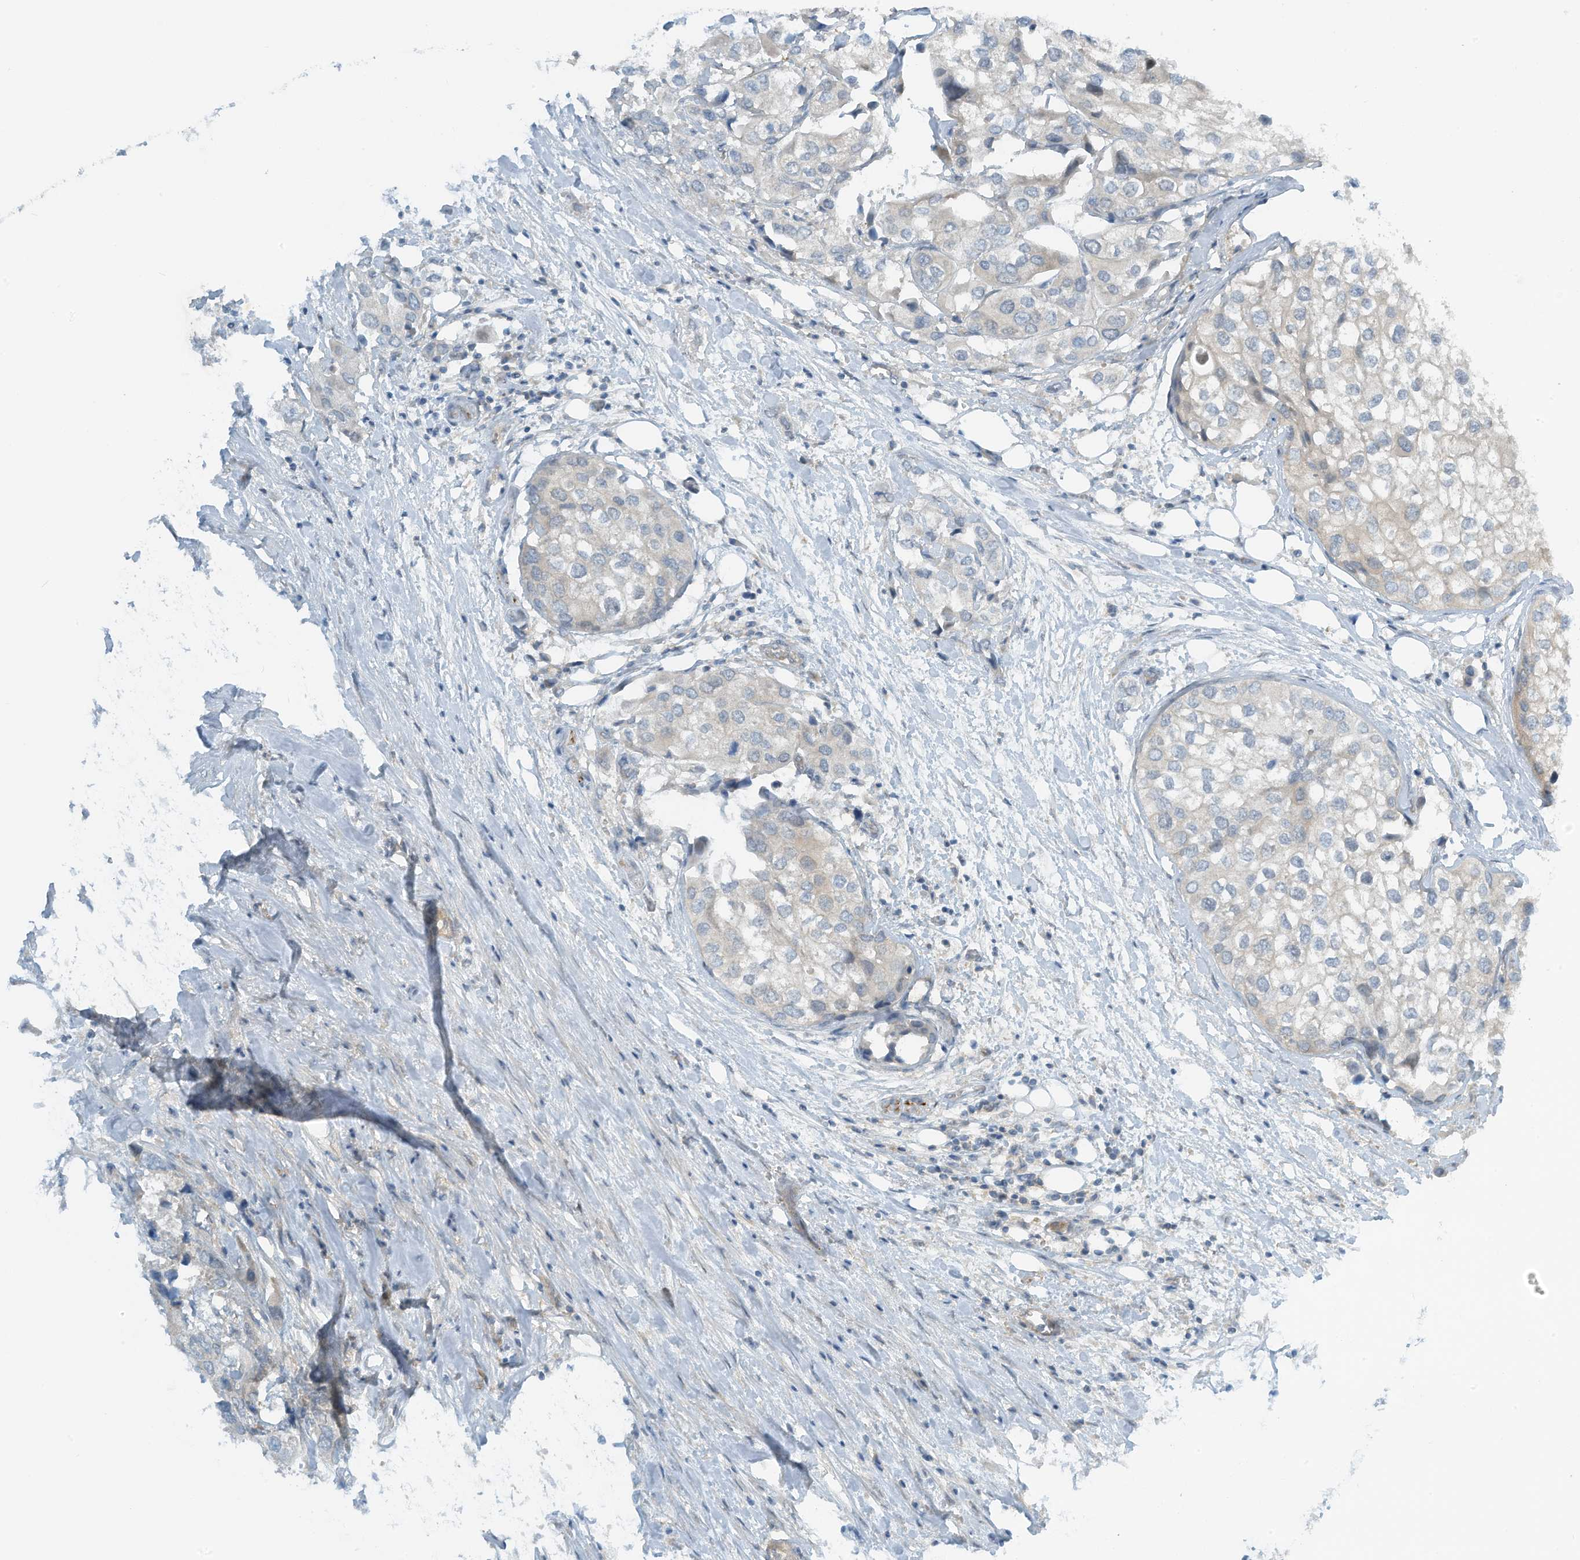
{"staining": {"intensity": "negative", "quantity": "none", "location": "none"}, "tissue": "urothelial cancer", "cell_type": "Tumor cells", "image_type": "cancer", "snomed": [{"axis": "morphology", "description": "Urothelial carcinoma, High grade"}, {"axis": "topography", "description": "Urinary bladder"}], "caption": "This is a micrograph of IHC staining of urothelial cancer, which shows no staining in tumor cells.", "gene": "FSD1L", "patient": {"sex": "male", "age": 64}}